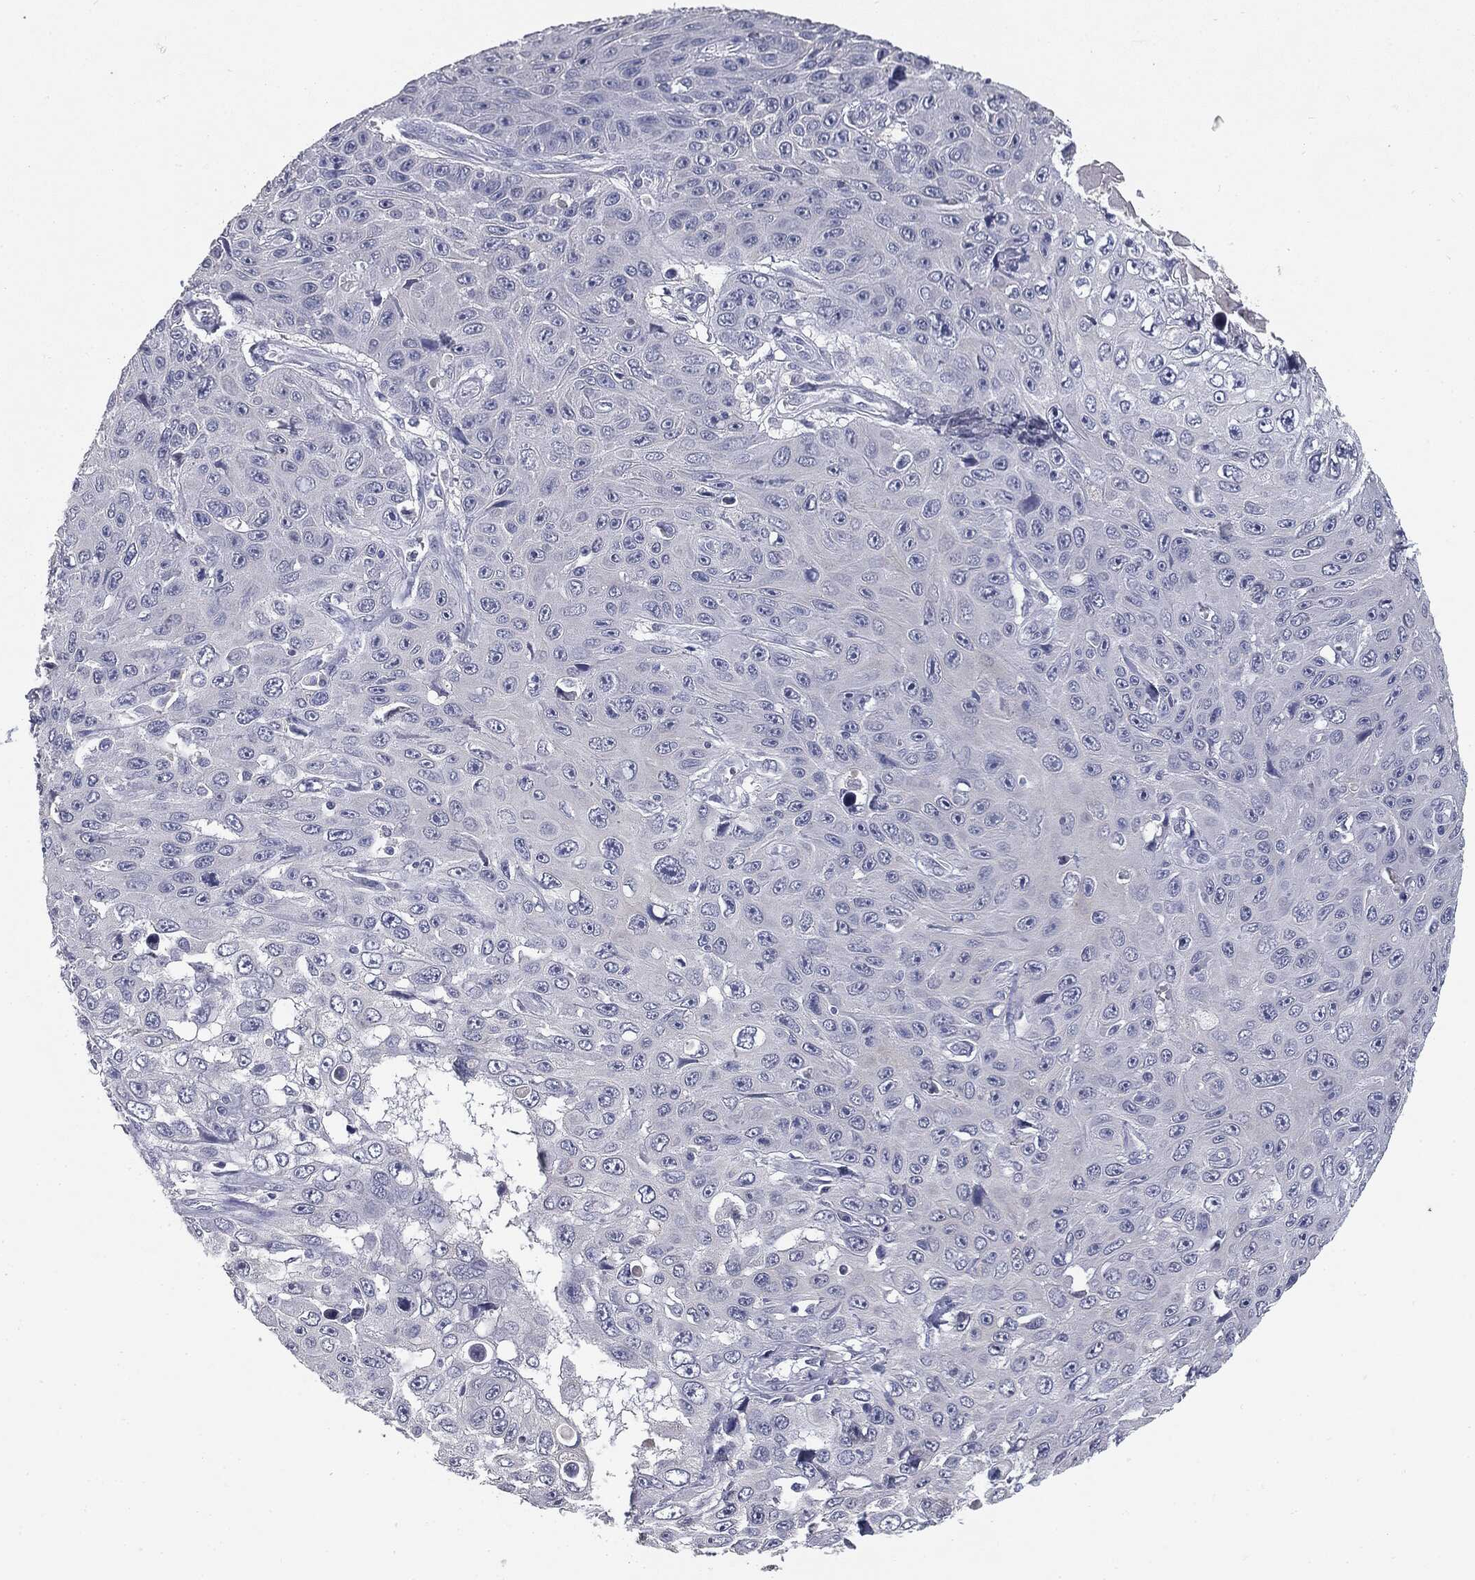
{"staining": {"intensity": "negative", "quantity": "none", "location": "none"}, "tissue": "skin cancer", "cell_type": "Tumor cells", "image_type": "cancer", "snomed": [{"axis": "morphology", "description": "Squamous cell carcinoma, NOS"}, {"axis": "topography", "description": "Skin"}], "caption": "A micrograph of skin cancer stained for a protein displays no brown staining in tumor cells. (Brightfield microscopy of DAB (3,3'-diaminobenzidine) immunohistochemistry (IHC) at high magnification).", "gene": "MUC1", "patient": {"sex": "male", "age": 82}}